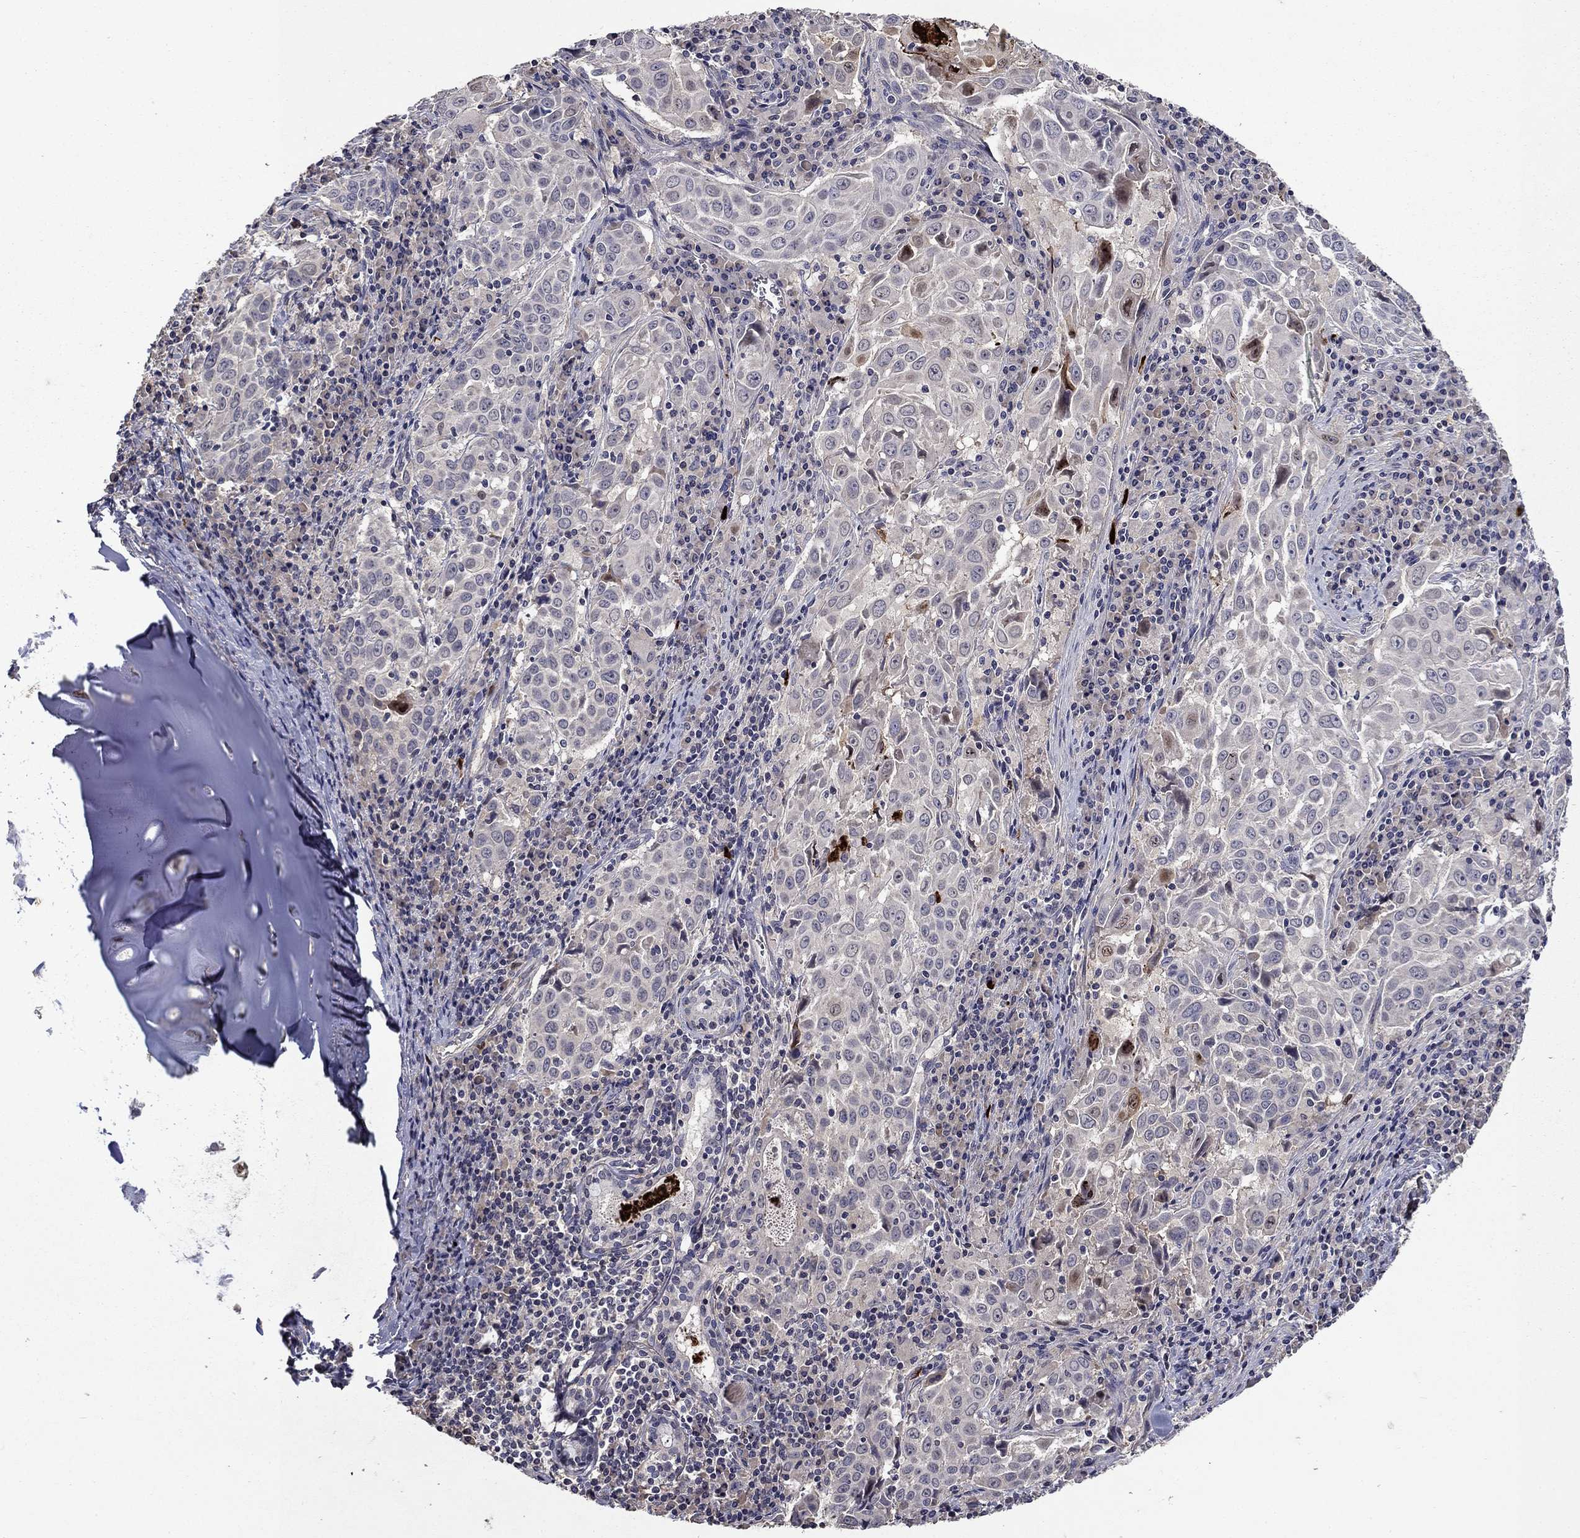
{"staining": {"intensity": "negative", "quantity": "none", "location": "none"}, "tissue": "lung cancer", "cell_type": "Tumor cells", "image_type": "cancer", "snomed": [{"axis": "morphology", "description": "Squamous cell carcinoma, NOS"}, {"axis": "topography", "description": "Lung"}], "caption": "Immunohistochemical staining of human lung cancer reveals no significant positivity in tumor cells.", "gene": "SATB1", "patient": {"sex": "male", "age": 57}}